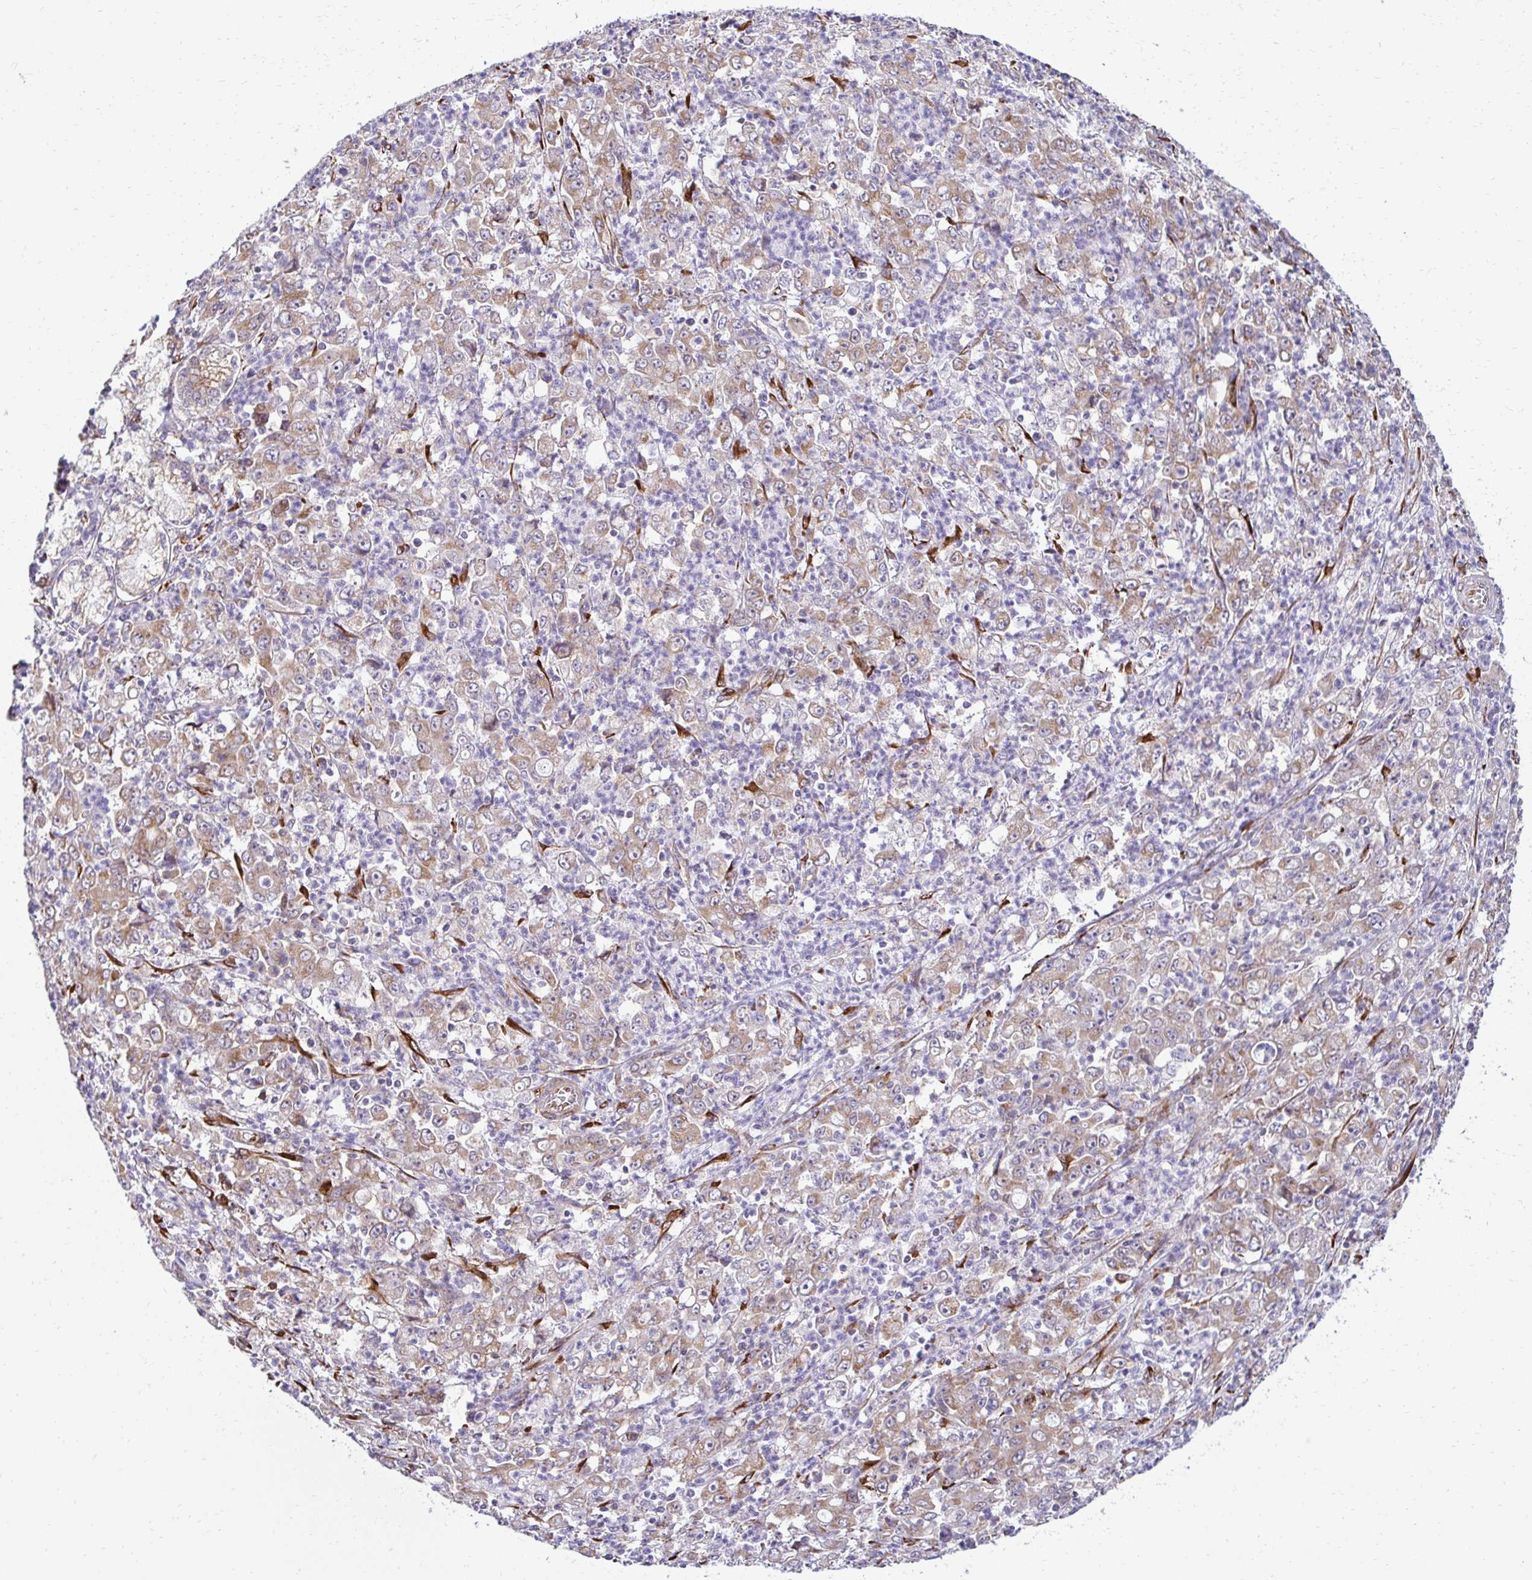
{"staining": {"intensity": "weak", "quantity": ">75%", "location": "cytoplasmic/membranous"}, "tissue": "stomach cancer", "cell_type": "Tumor cells", "image_type": "cancer", "snomed": [{"axis": "morphology", "description": "Adenocarcinoma, NOS"}, {"axis": "topography", "description": "Stomach, lower"}], "caption": "Immunohistochemical staining of stomach adenocarcinoma shows low levels of weak cytoplasmic/membranous protein expression in approximately >75% of tumor cells. (DAB (3,3'-diaminobenzidine) = brown stain, brightfield microscopy at high magnification).", "gene": "HPS1", "patient": {"sex": "female", "age": 71}}